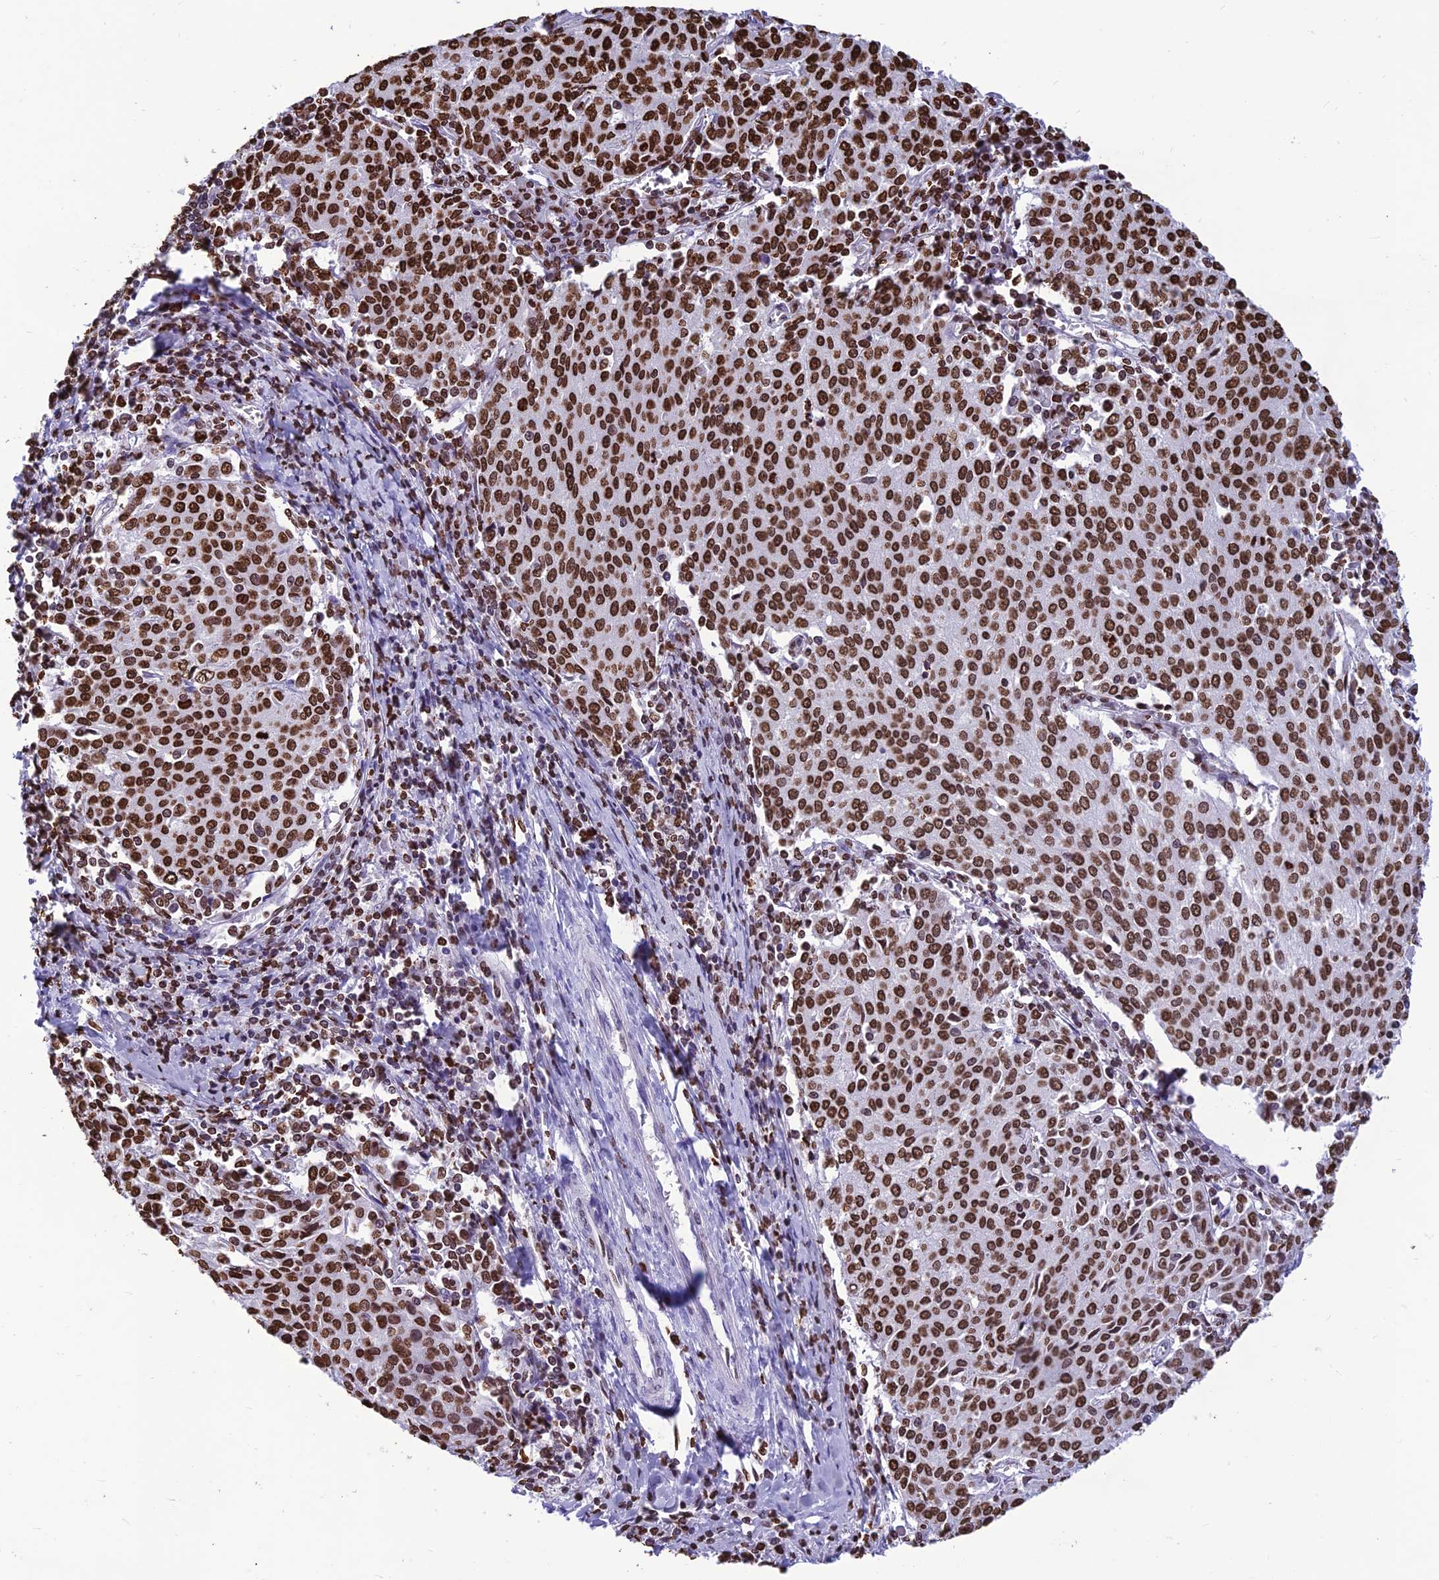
{"staining": {"intensity": "strong", "quantity": ">75%", "location": "nuclear"}, "tissue": "cervical cancer", "cell_type": "Tumor cells", "image_type": "cancer", "snomed": [{"axis": "morphology", "description": "Squamous cell carcinoma, NOS"}, {"axis": "topography", "description": "Cervix"}], "caption": "Cervical cancer (squamous cell carcinoma) stained with immunohistochemistry shows strong nuclear positivity in approximately >75% of tumor cells.", "gene": "AKAP17A", "patient": {"sex": "female", "age": 46}}